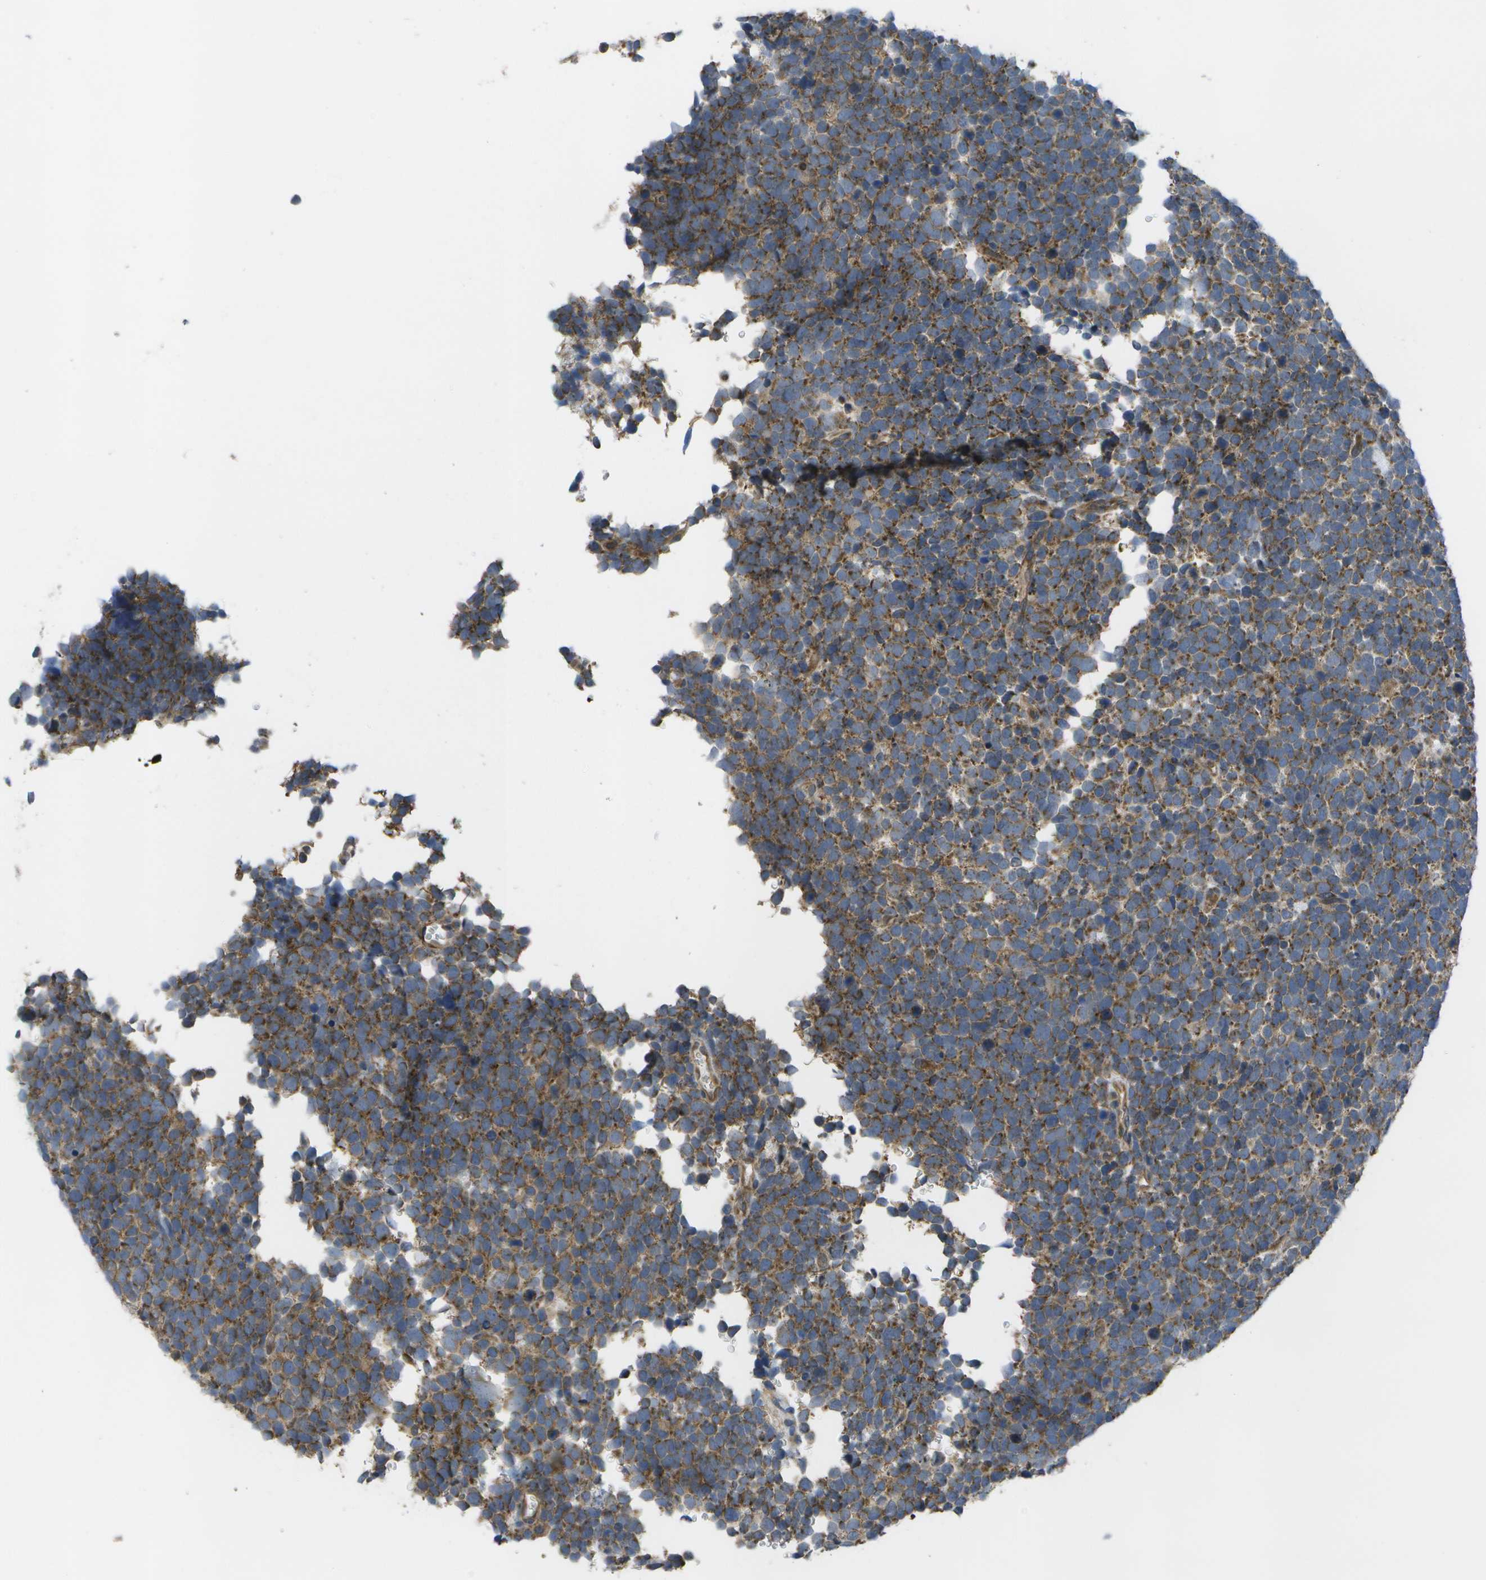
{"staining": {"intensity": "moderate", "quantity": ">75%", "location": "cytoplasmic/membranous"}, "tissue": "urothelial cancer", "cell_type": "Tumor cells", "image_type": "cancer", "snomed": [{"axis": "morphology", "description": "Urothelial carcinoma, High grade"}, {"axis": "topography", "description": "Urinary bladder"}], "caption": "This image exhibits immunohistochemistry staining of urothelial cancer, with medium moderate cytoplasmic/membranous positivity in about >75% of tumor cells.", "gene": "DPM3", "patient": {"sex": "female", "age": 82}}